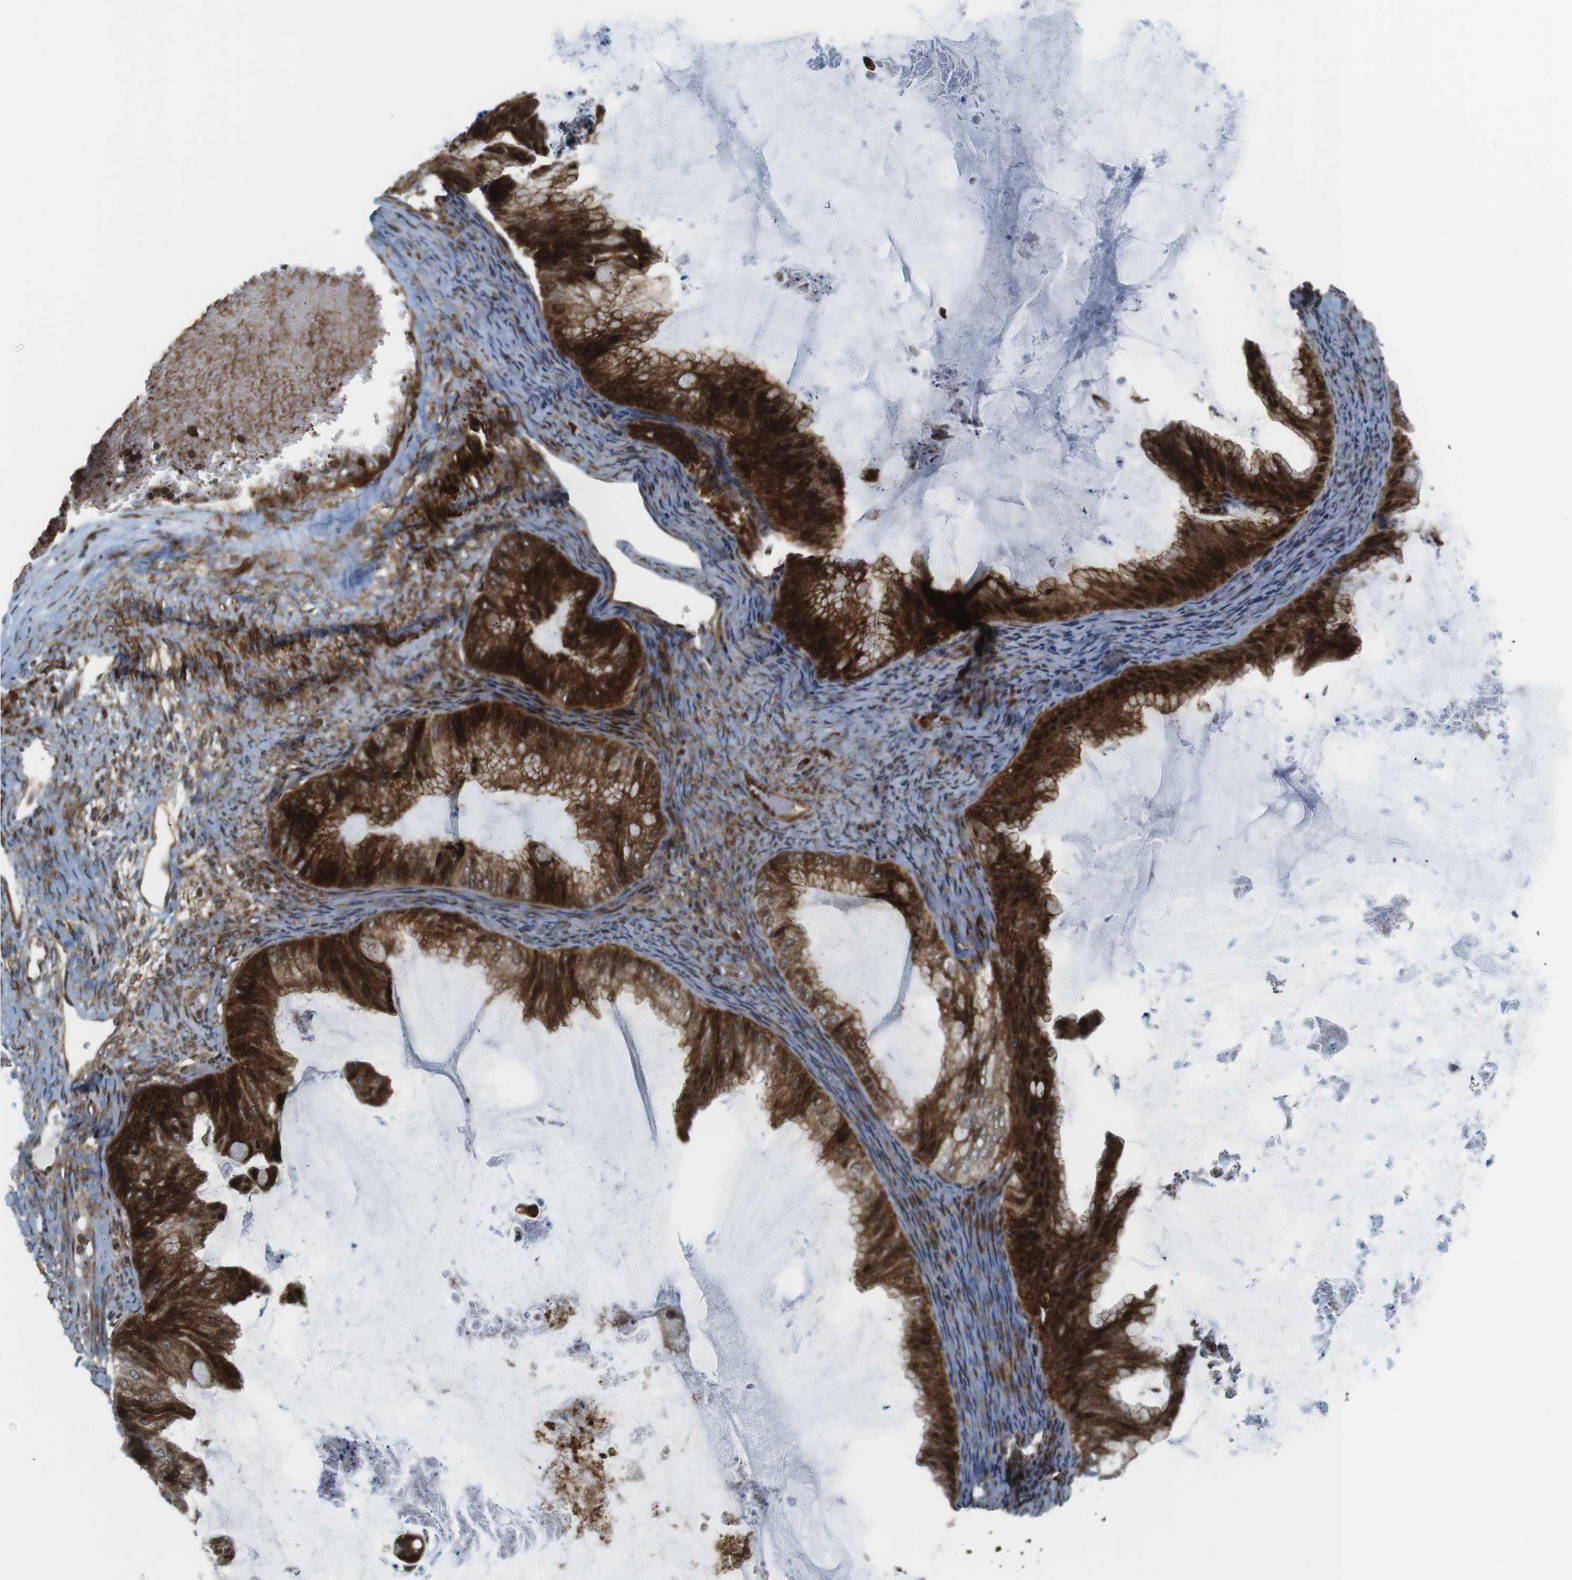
{"staining": {"intensity": "strong", "quantity": "25%-75%", "location": "cytoplasmic/membranous,nuclear"}, "tissue": "ovarian cancer", "cell_type": "Tumor cells", "image_type": "cancer", "snomed": [{"axis": "morphology", "description": "Cystadenocarcinoma, mucinous, NOS"}, {"axis": "topography", "description": "Ovary"}], "caption": "Immunohistochemistry (DAB (3,3'-diaminobenzidine)) staining of human ovarian cancer (mucinous cystadenocarcinoma) exhibits strong cytoplasmic/membranous and nuclear protein positivity in approximately 25%-75% of tumor cells.", "gene": "CUL7", "patient": {"sex": "female", "age": 61}}